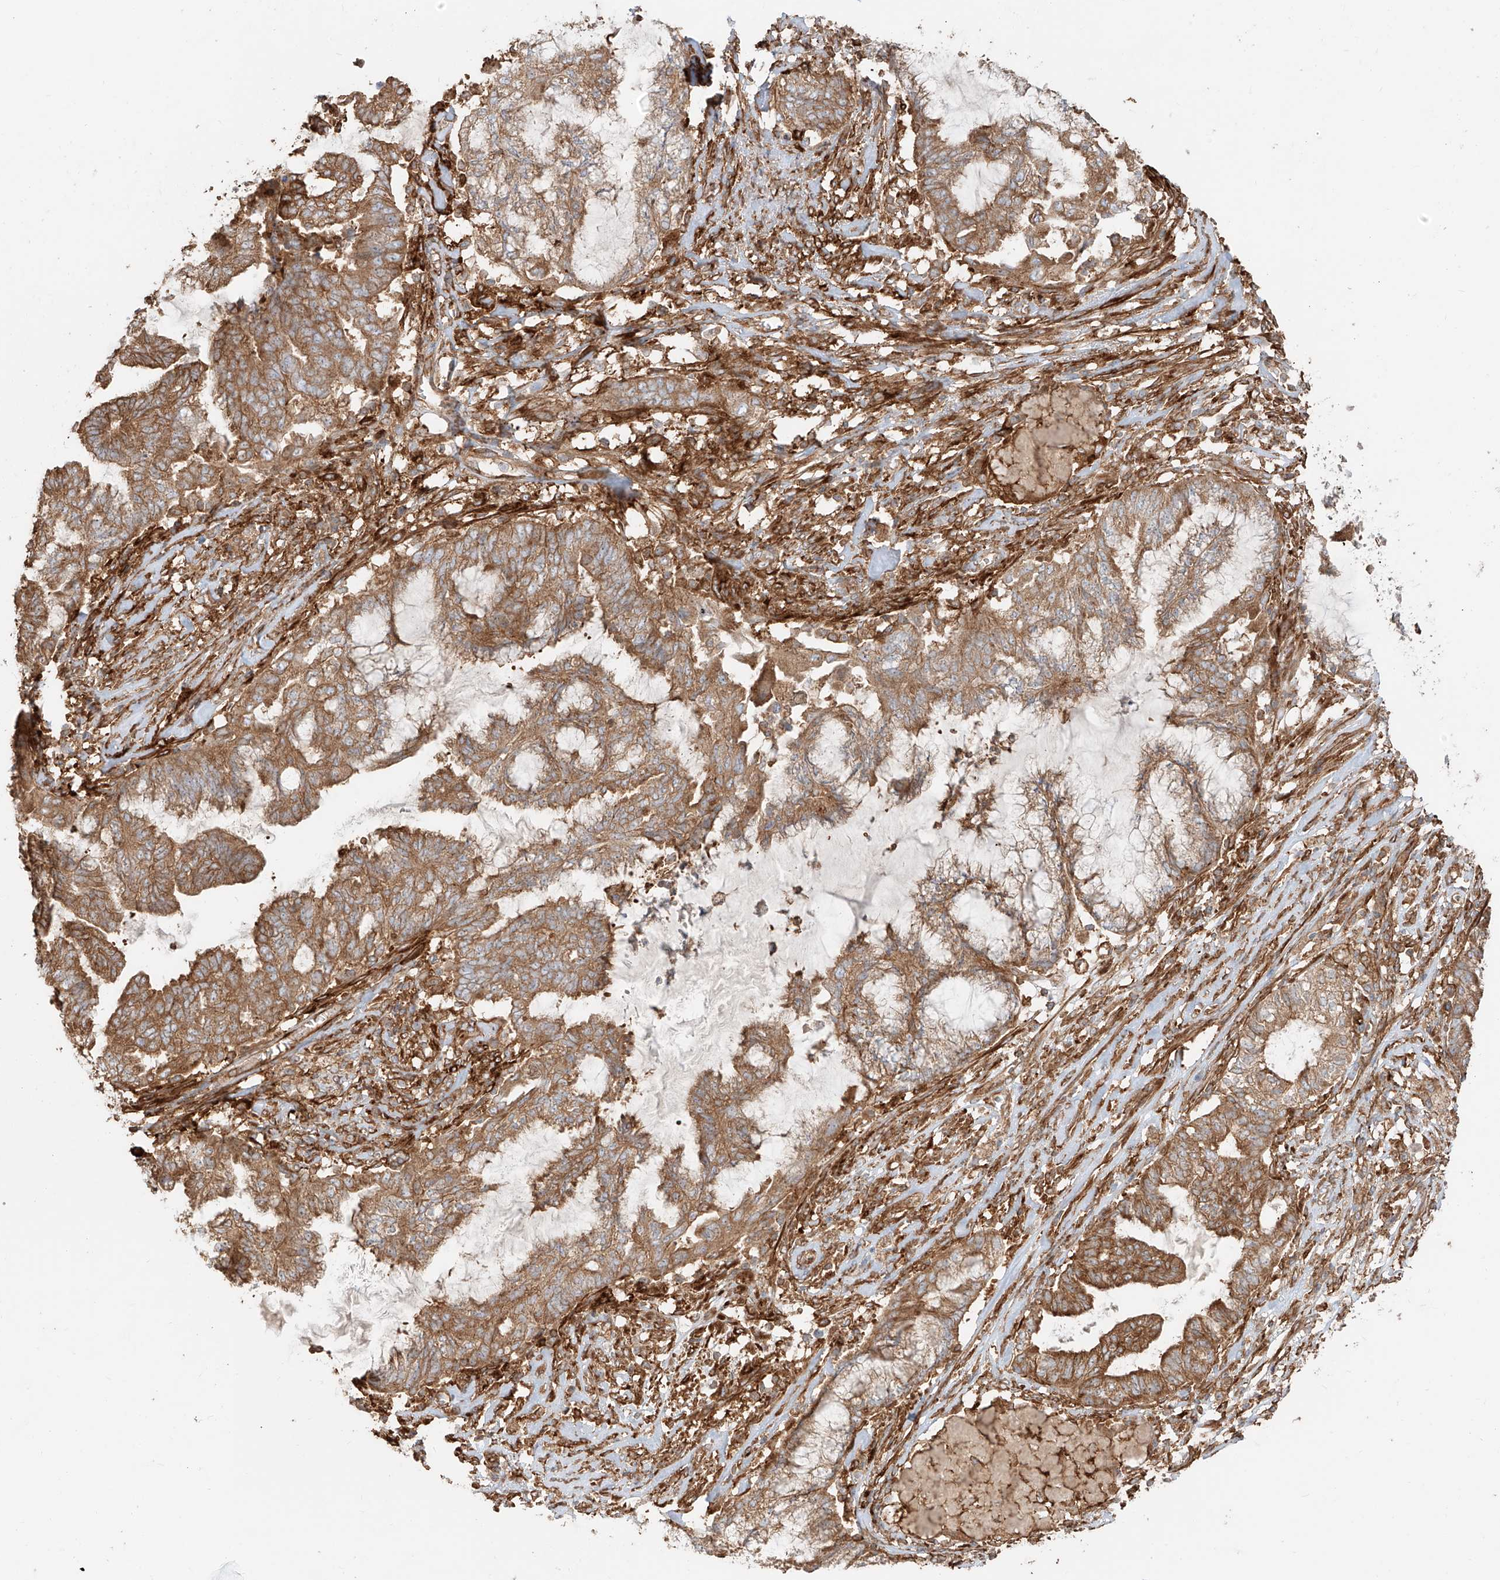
{"staining": {"intensity": "moderate", "quantity": ">75%", "location": "cytoplasmic/membranous"}, "tissue": "endometrial cancer", "cell_type": "Tumor cells", "image_type": "cancer", "snomed": [{"axis": "morphology", "description": "Adenocarcinoma, NOS"}, {"axis": "topography", "description": "Endometrium"}], "caption": "A micrograph showing moderate cytoplasmic/membranous staining in approximately >75% of tumor cells in endometrial cancer, as visualized by brown immunohistochemical staining.", "gene": "SNX9", "patient": {"sex": "female", "age": 86}}